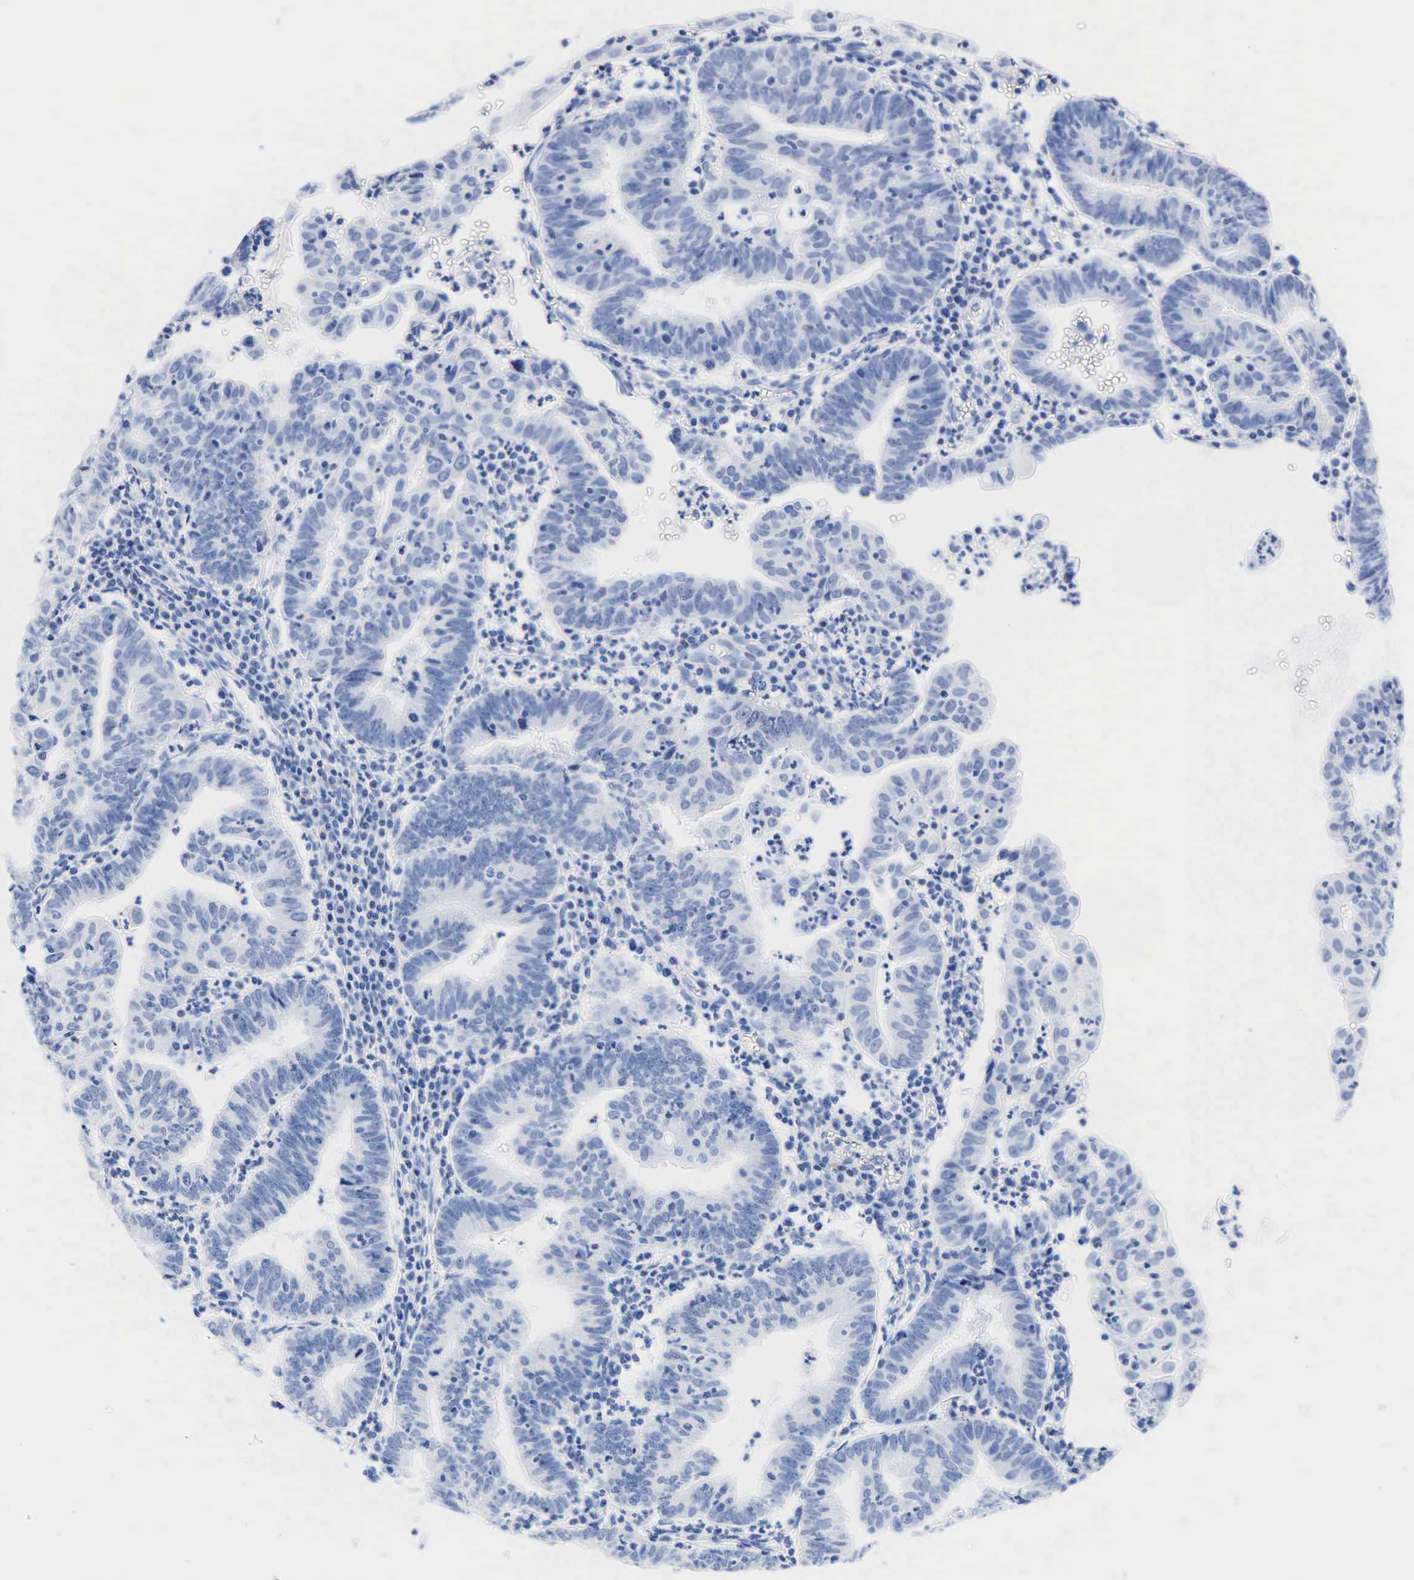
{"staining": {"intensity": "negative", "quantity": "none", "location": "none"}, "tissue": "endometrial cancer", "cell_type": "Tumor cells", "image_type": "cancer", "snomed": [{"axis": "morphology", "description": "Adenocarcinoma, NOS"}, {"axis": "topography", "description": "Endometrium"}], "caption": "Endometrial cancer stained for a protein using immunohistochemistry (IHC) demonstrates no expression tumor cells.", "gene": "NKX2-1", "patient": {"sex": "female", "age": 60}}